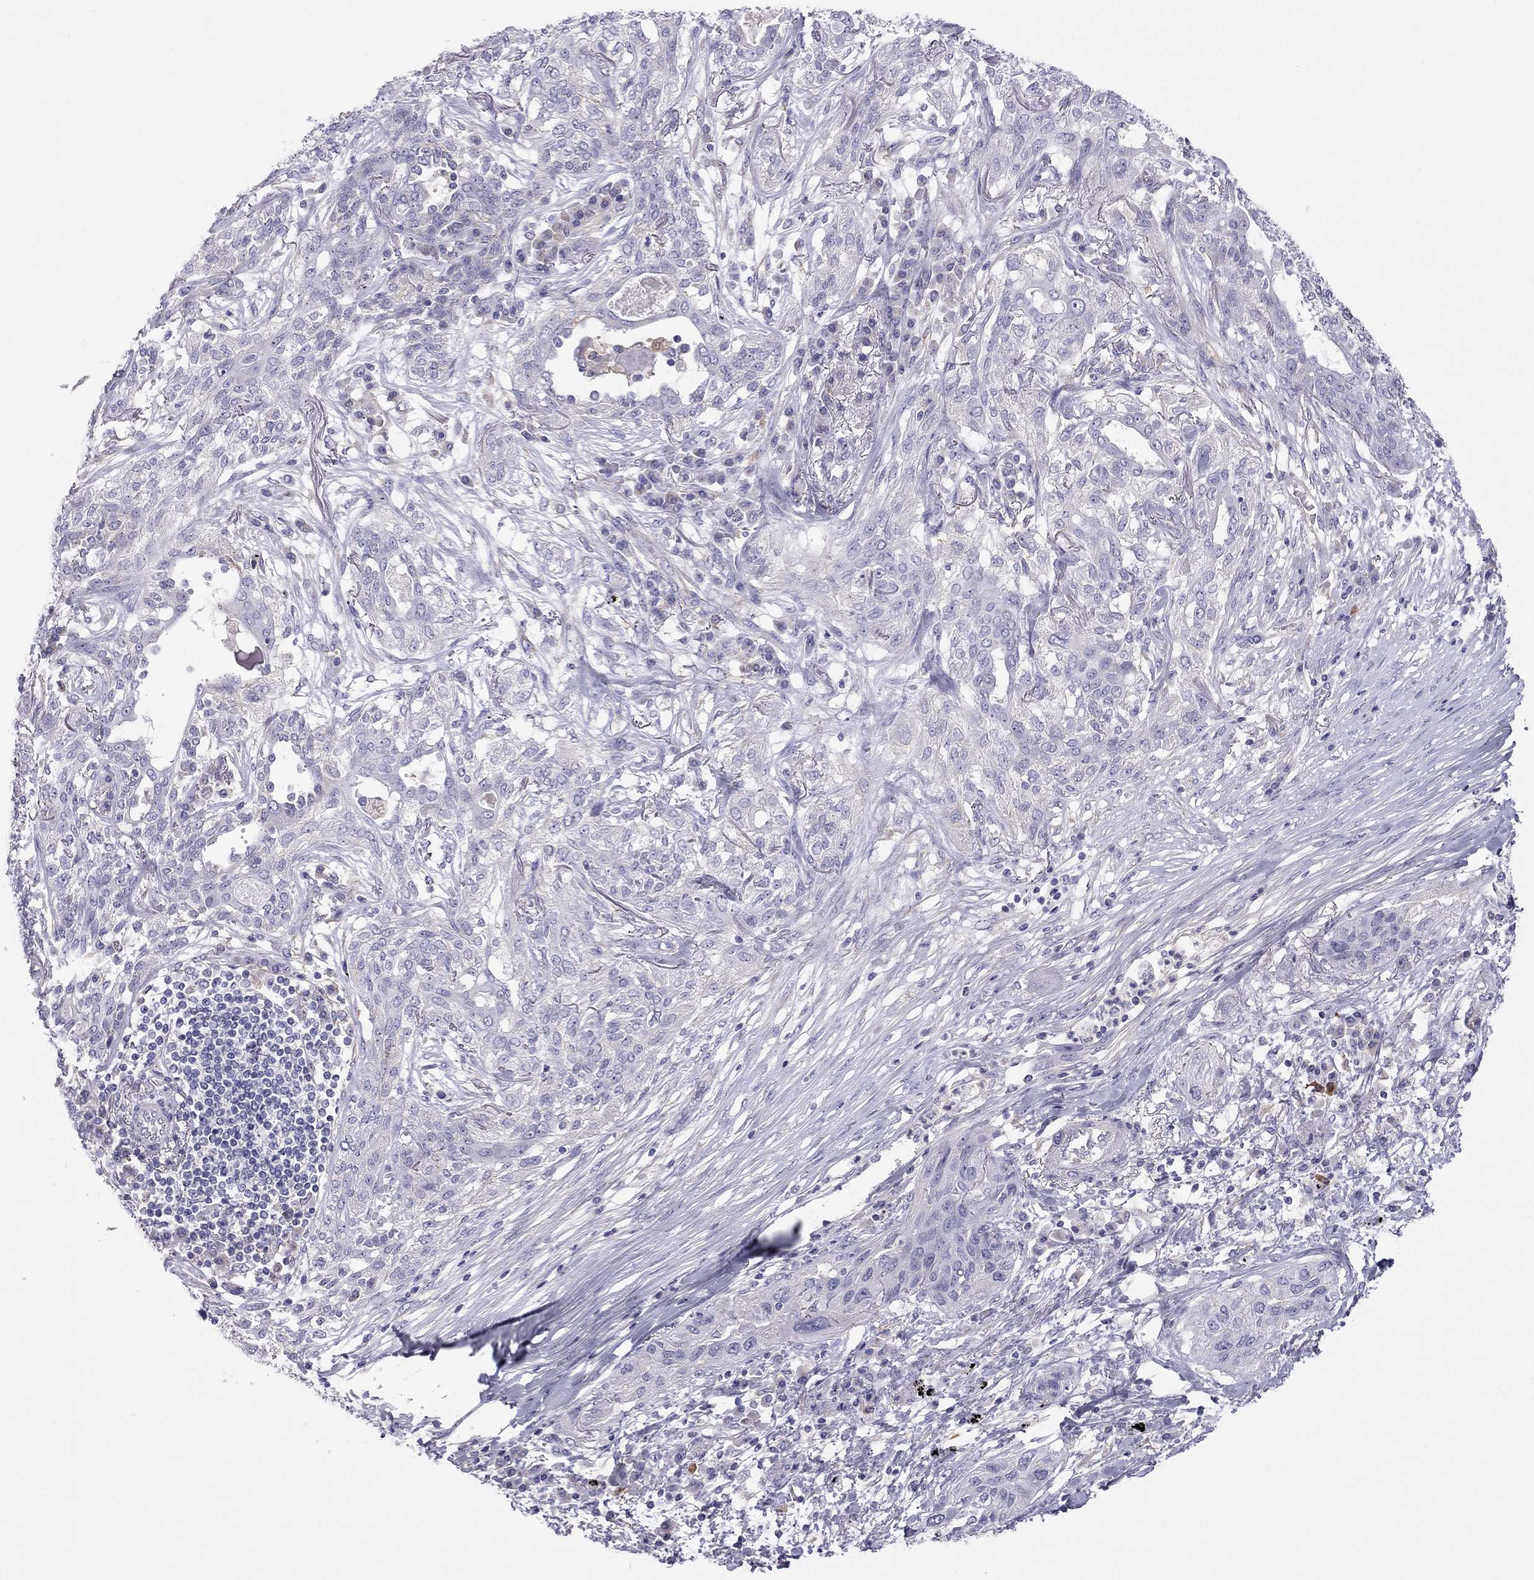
{"staining": {"intensity": "negative", "quantity": "none", "location": "none"}, "tissue": "lung cancer", "cell_type": "Tumor cells", "image_type": "cancer", "snomed": [{"axis": "morphology", "description": "Squamous cell carcinoma, NOS"}, {"axis": "topography", "description": "Lung"}], "caption": "Tumor cells are negative for protein expression in human lung cancer.", "gene": "ALOX15B", "patient": {"sex": "female", "age": 70}}